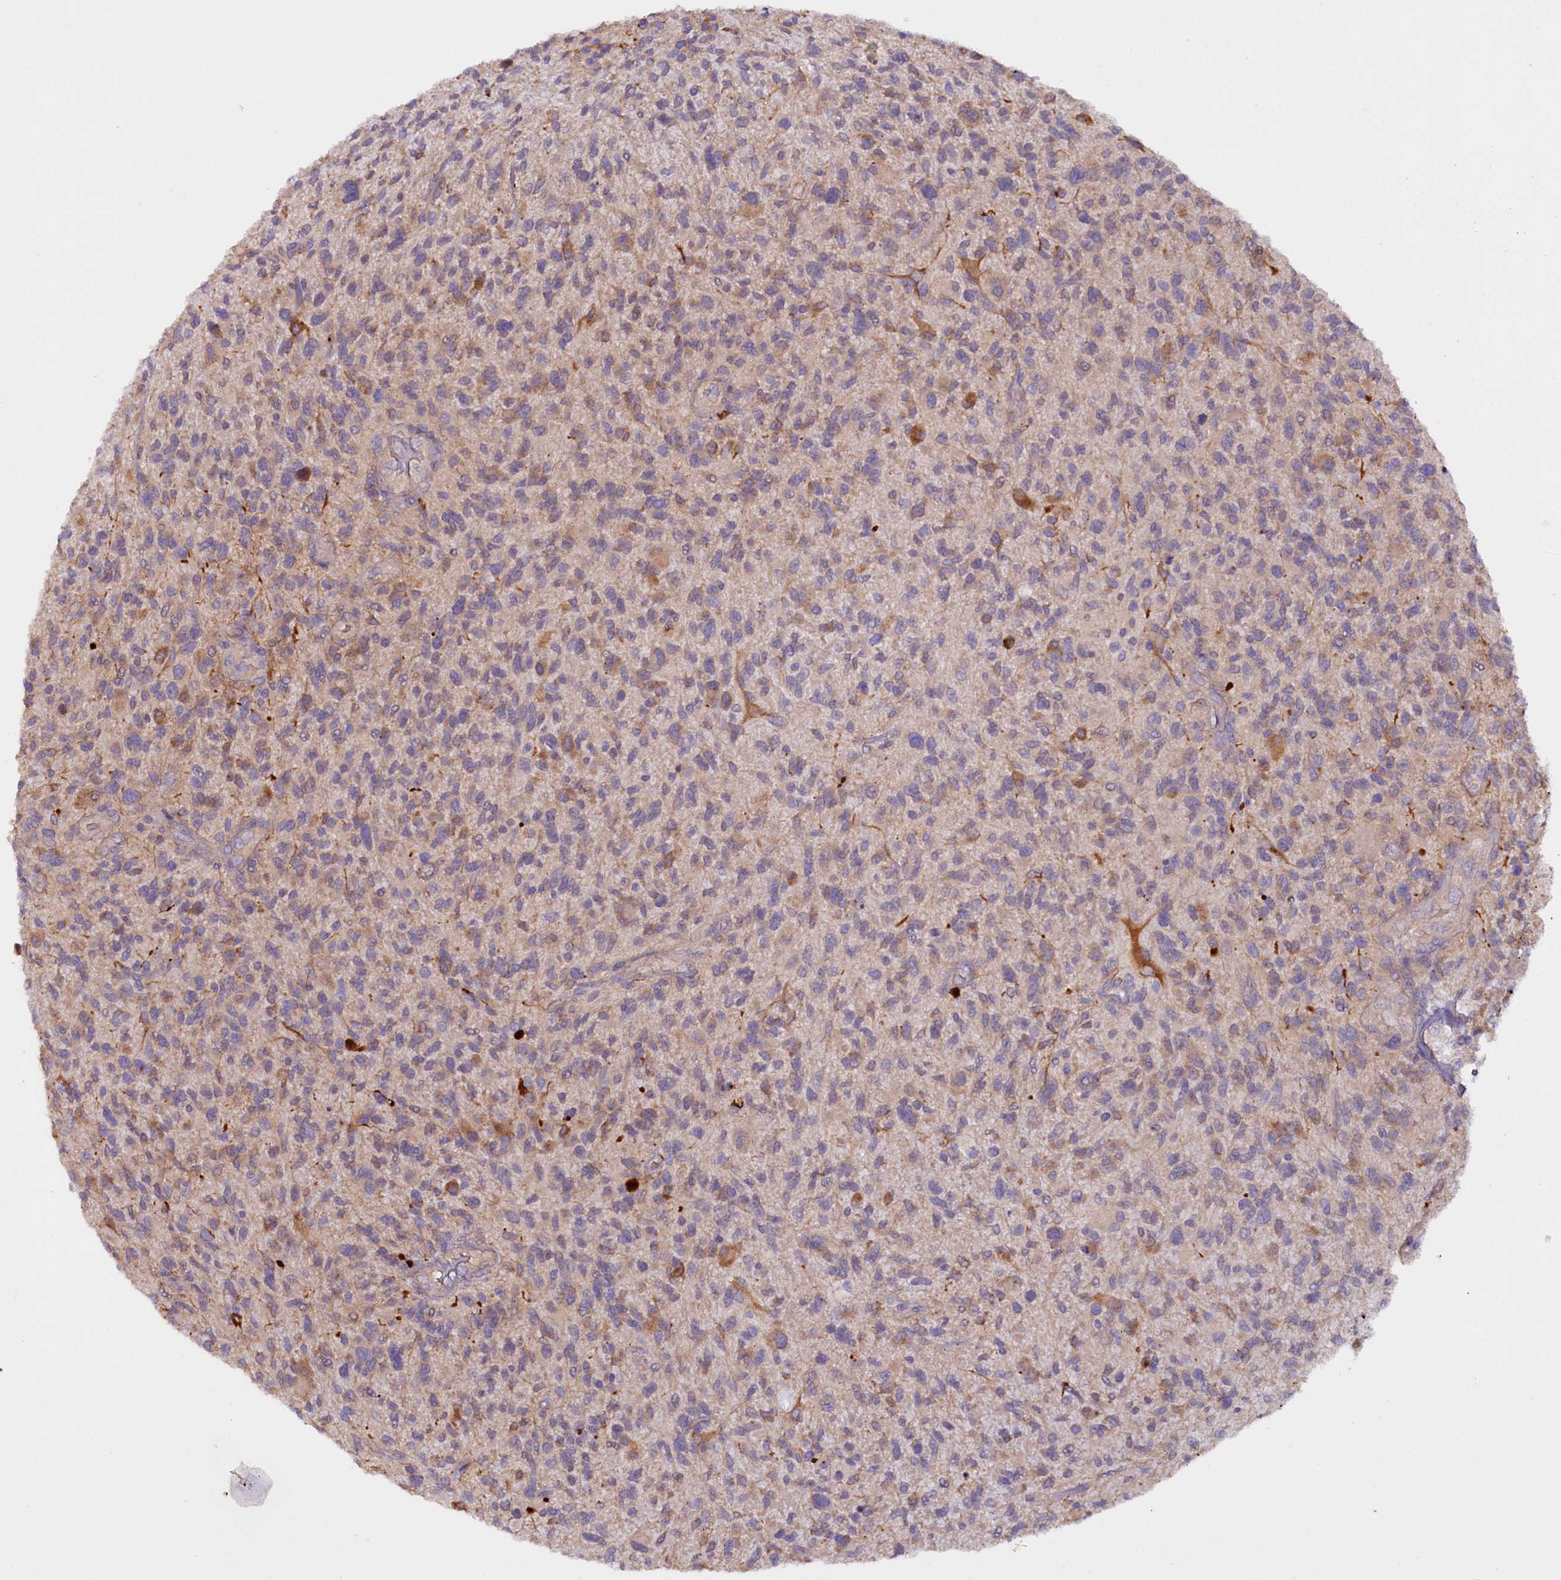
{"staining": {"intensity": "weak", "quantity": "<25%", "location": "cytoplasmic/membranous"}, "tissue": "glioma", "cell_type": "Tumor cells", "image_type": "cancer", "snomed": [{"axis": "morphology", "description": "Glioma, malignant, High grade"}, {"axis": "topography", "description": "Brain"}], "caption": "IHC photomicrograph of glioma stained for a protein (brown), which reveals no staining in tumor cells. (DAB IHC, high magnification).", "gene": "ETFBKMT", "patient": {"sex": "male", "age": 47}}